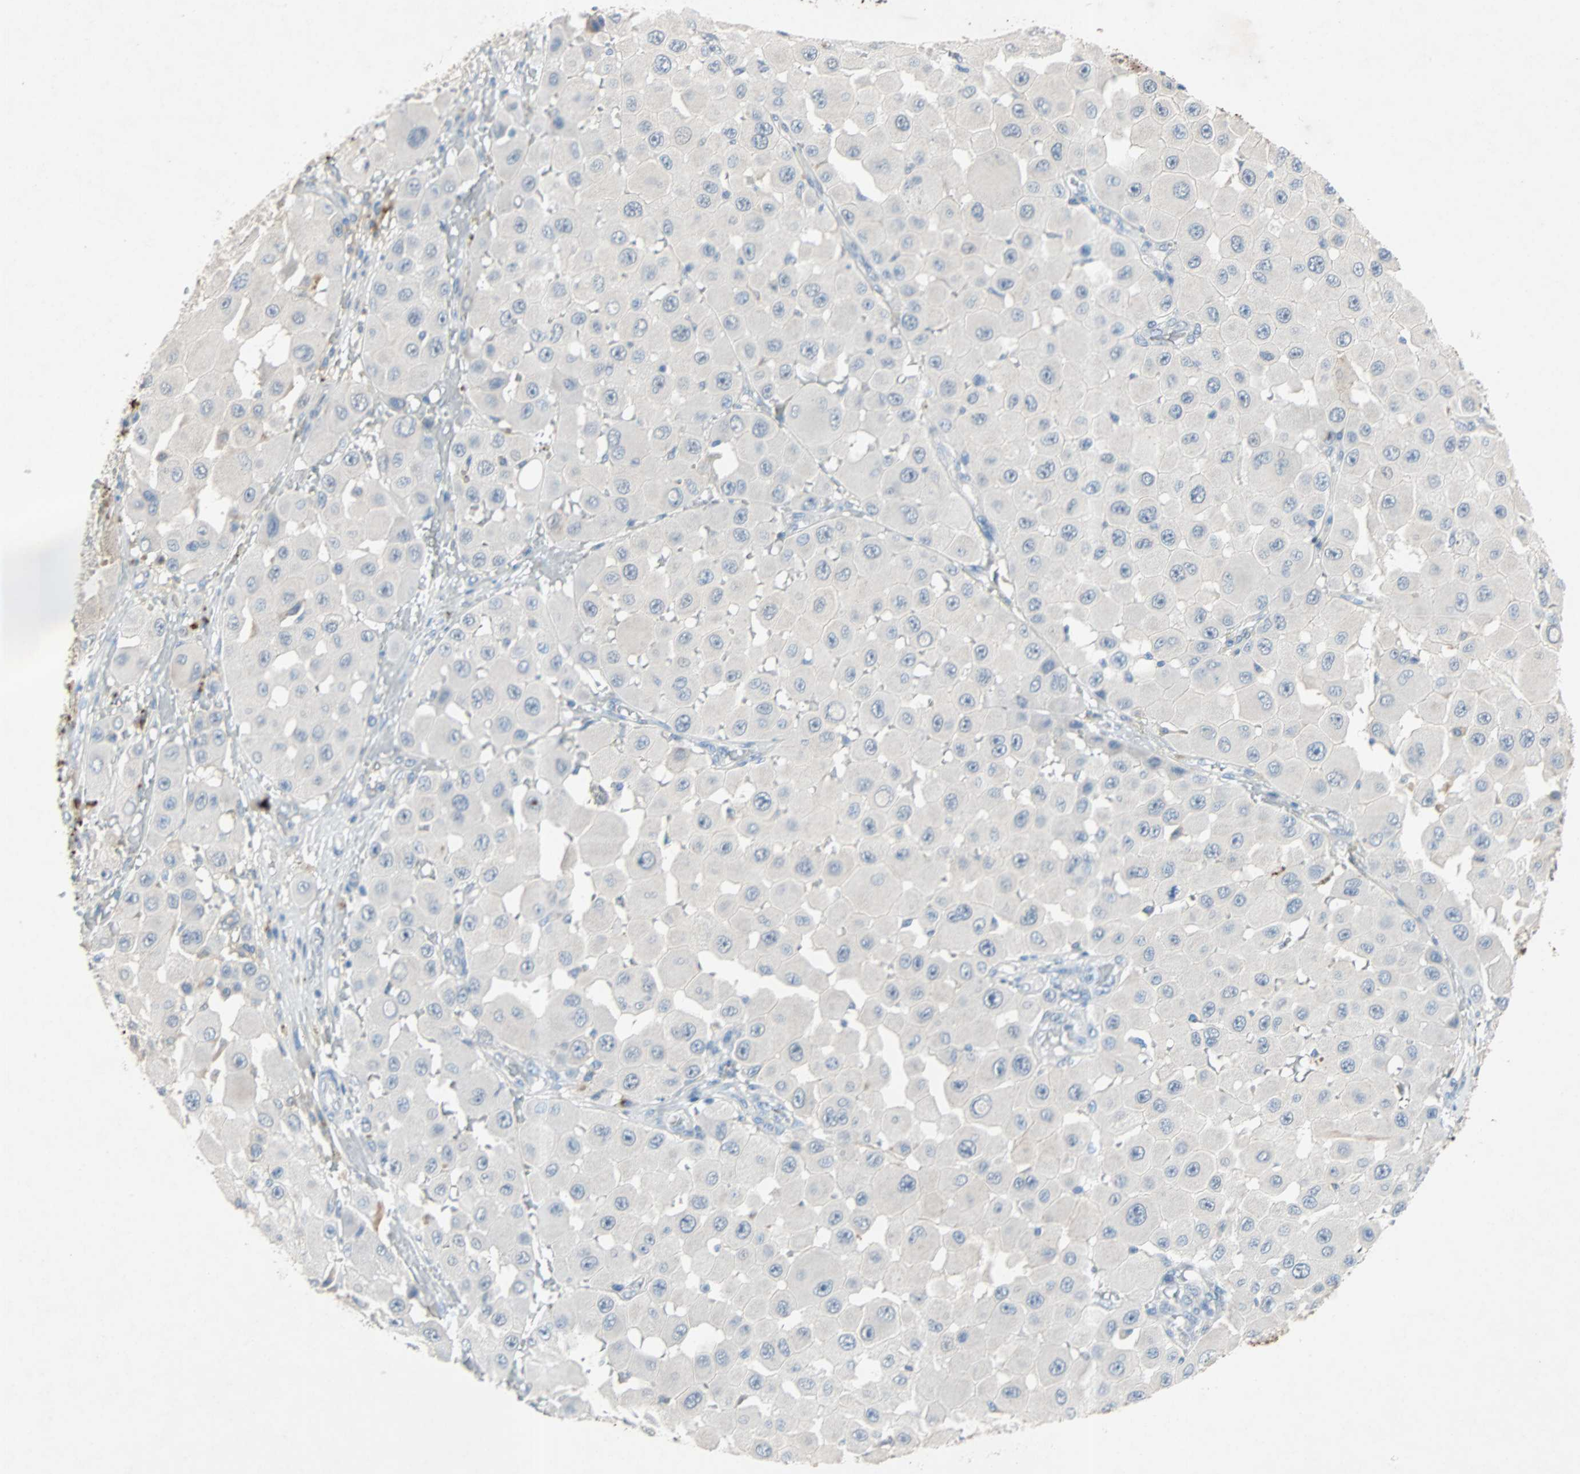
{"staining": {"intensity": "negative", "quantity": "none", "location": "none"}, "tissue": "melanoma", "cell_type": "Tumor cells", "image_type": "cancer", "snomed": [{"axis": "morphology", "description": "Malignant melanoma, NOS"}, {"axis": "topography", "description": "Skin"}], "caption": "The image displays no significant expression in tumor cells of malignant melanoma.", "gene": "PCDHB2", "patient": {"sex": "female", "age": 81}}